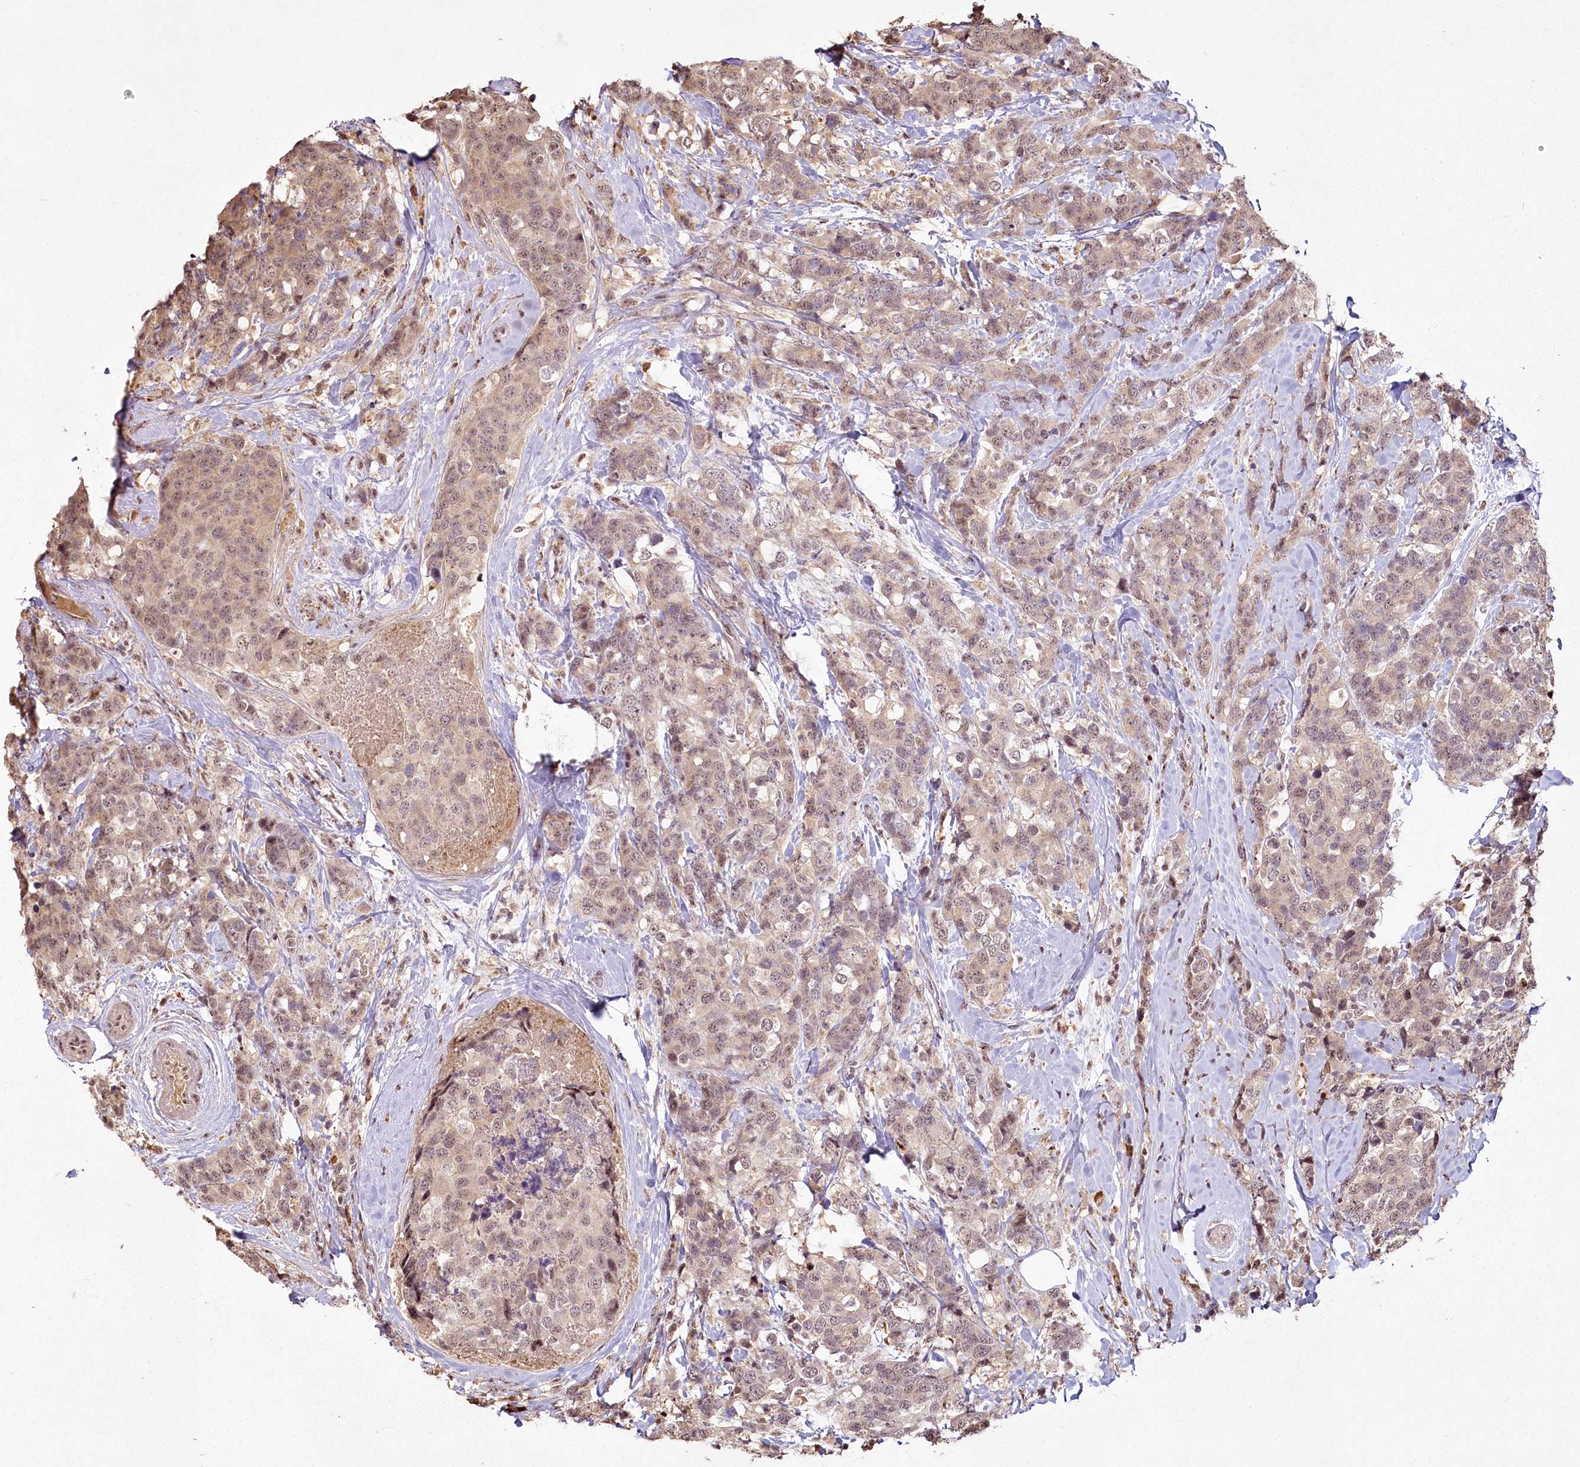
{"staining": {"intensity": "weak", "quantity": "<25%", "location": "cytoplasmic/membranous"}, "tissue": "breast cancer", "cell_type": "Tumor cells", "image_type": "cancer", "snomed": [{"axis": "morphology", "description": "Lobular carcinoma"}, {"axis": "topography", "description": "Breast"}], "caption": "DAB (3,3'-diaminobenzidine) immunohistochemical staining of lobular carcinoma (breast) reveals no significant expression in tumor cells.", "gene": "PYROXD1", "patient": {"sex": "female", "age": 59}}